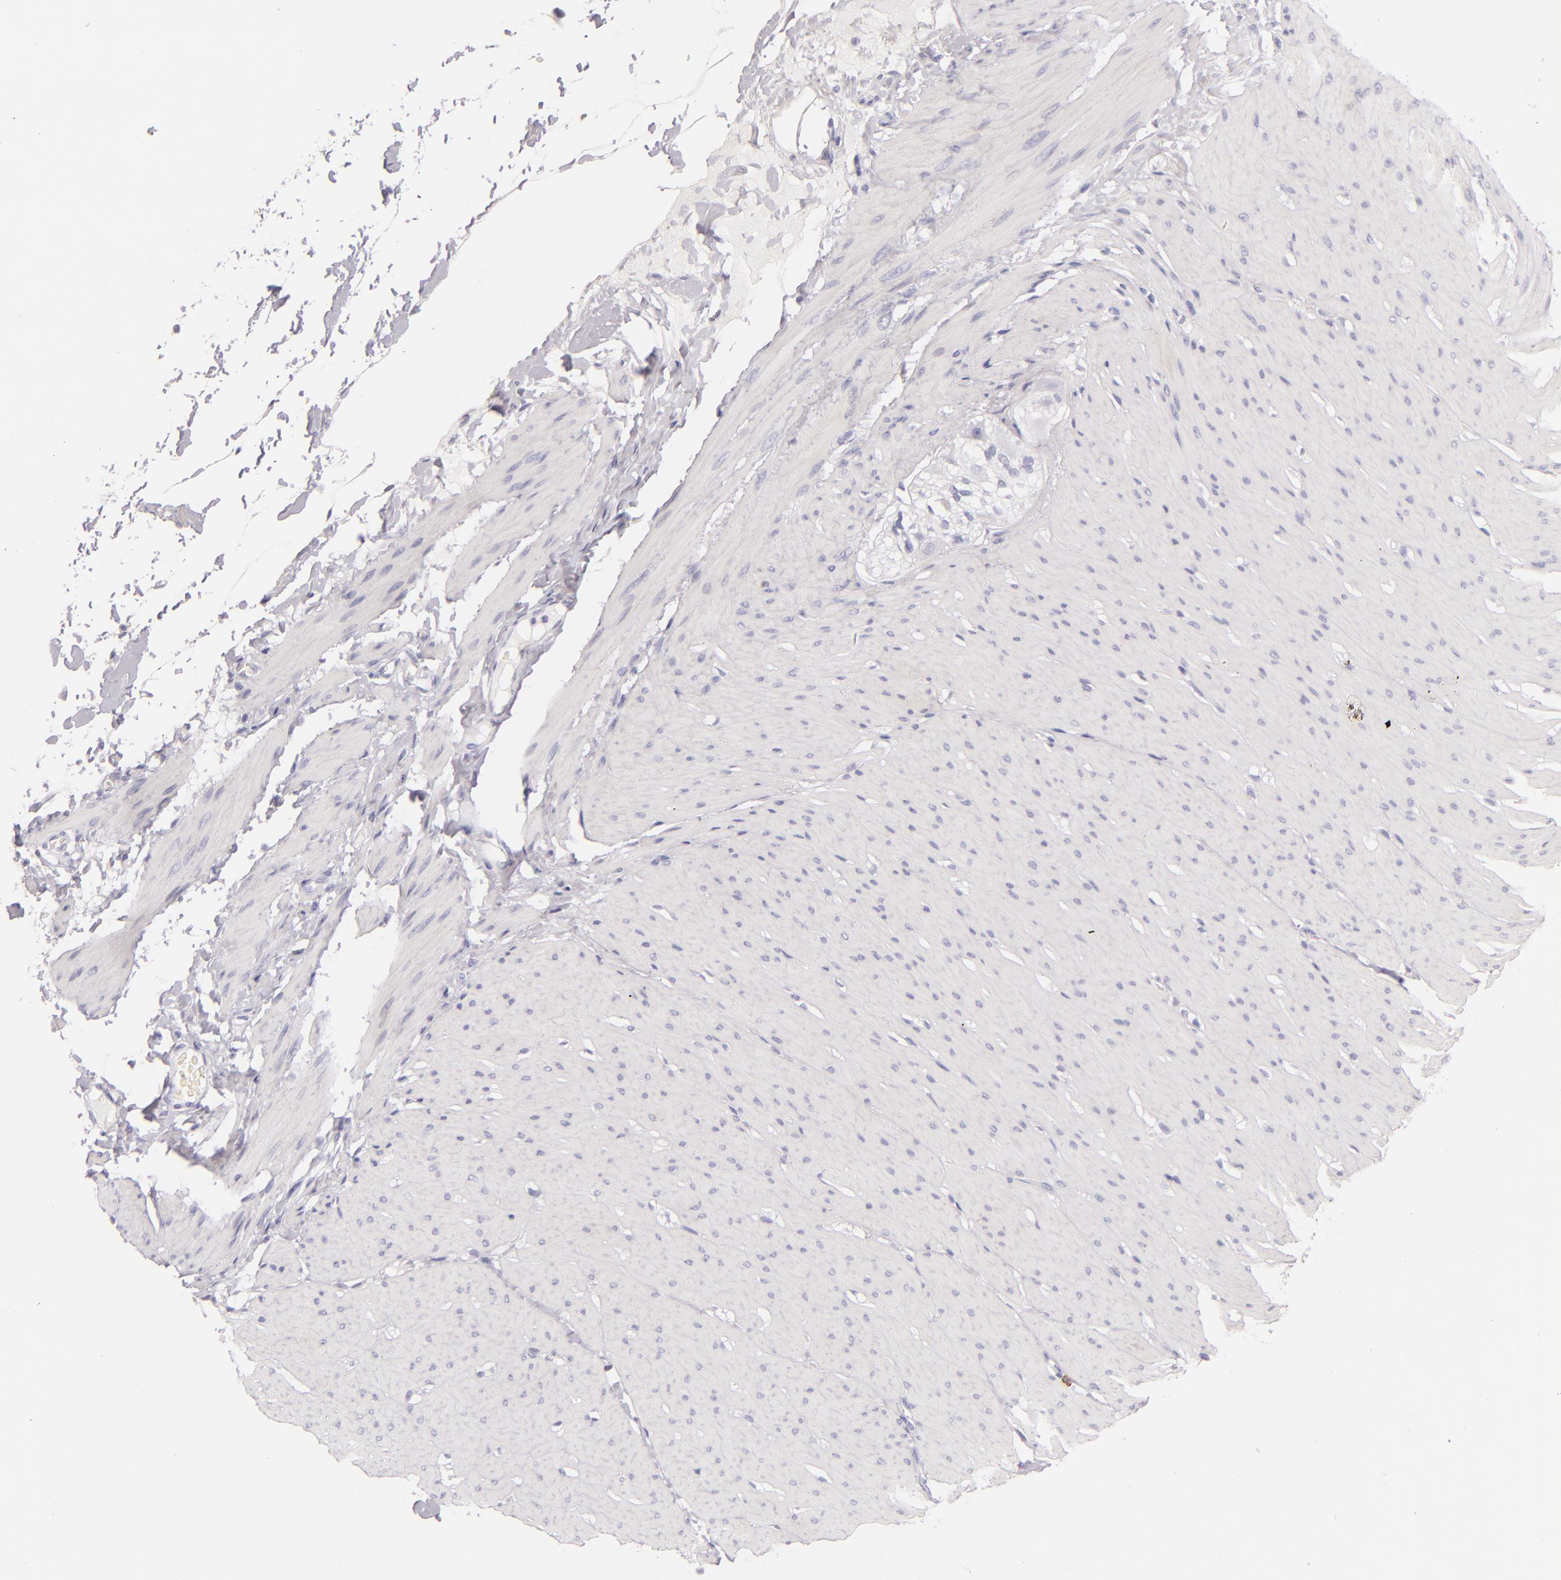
{"staining": {"intensity": "negative", "quantity": "none", "location": "none"}, "tissue": "smooth muscle", "cell_type": "Smooth muscle cells", "image_type": "normal", "snomed": [{"axis": "morphology", "description": "Normal tissue, NOS"}, {"axis": "topography", "description": "Smooth muscle"}, {"axis": "topography", "description": "Colon"}], "caption": "Immunohistochemistry of unremarkable smooth muscle displays no positivity in smooth muscle cells. The staining is performed using DAB brown chromogen with nuclei counter-stained in using hematoxylin.", "gene": "CD207", "patient": {"sex": "male", "age": 67}}